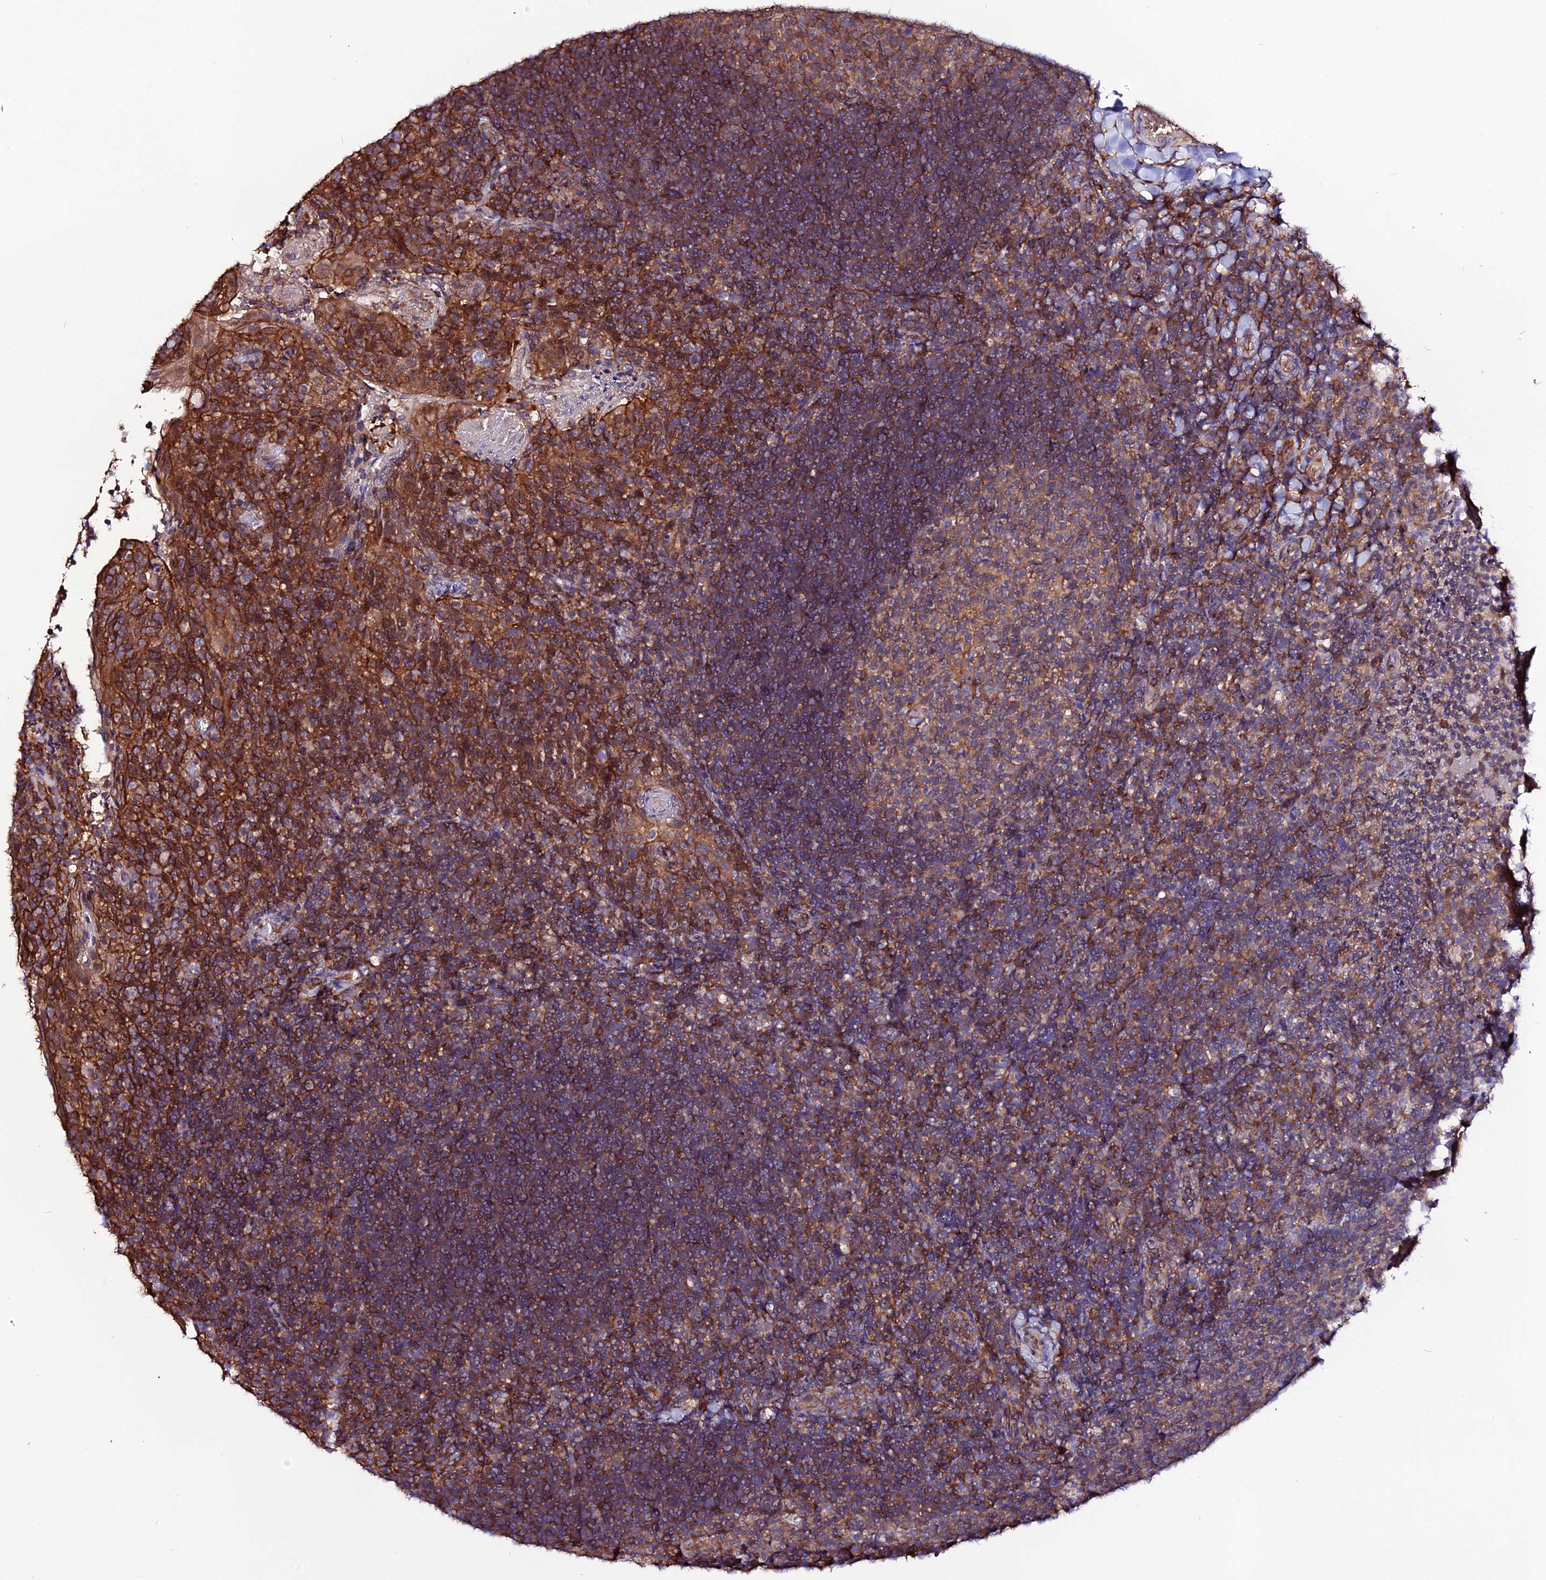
{"staining": {"intensity": "moderate", "quantity": ">75%", "location": "cytoplasmic/membranous"}, "tissue": "tonsil", "cell_type": "Germinal center cells", "image_type": "normal", "snomed": [{"axis": "morphology", "description": "Normal tissue, NOS"}, {"axis": "topography", "description": "Tonsil"}], "caption": "Tonsil was stained to show a protein in brown. There is medium levels of moderate cytoplasmic/membranous positivity in approximately >75% of germinal center cells. Immunohistochemistry (ihc) stains the protein of interest in brown and the nuclei are stained blue.", "gene": "USP17L10", "patient": {"sex": "female", "age": 10}}